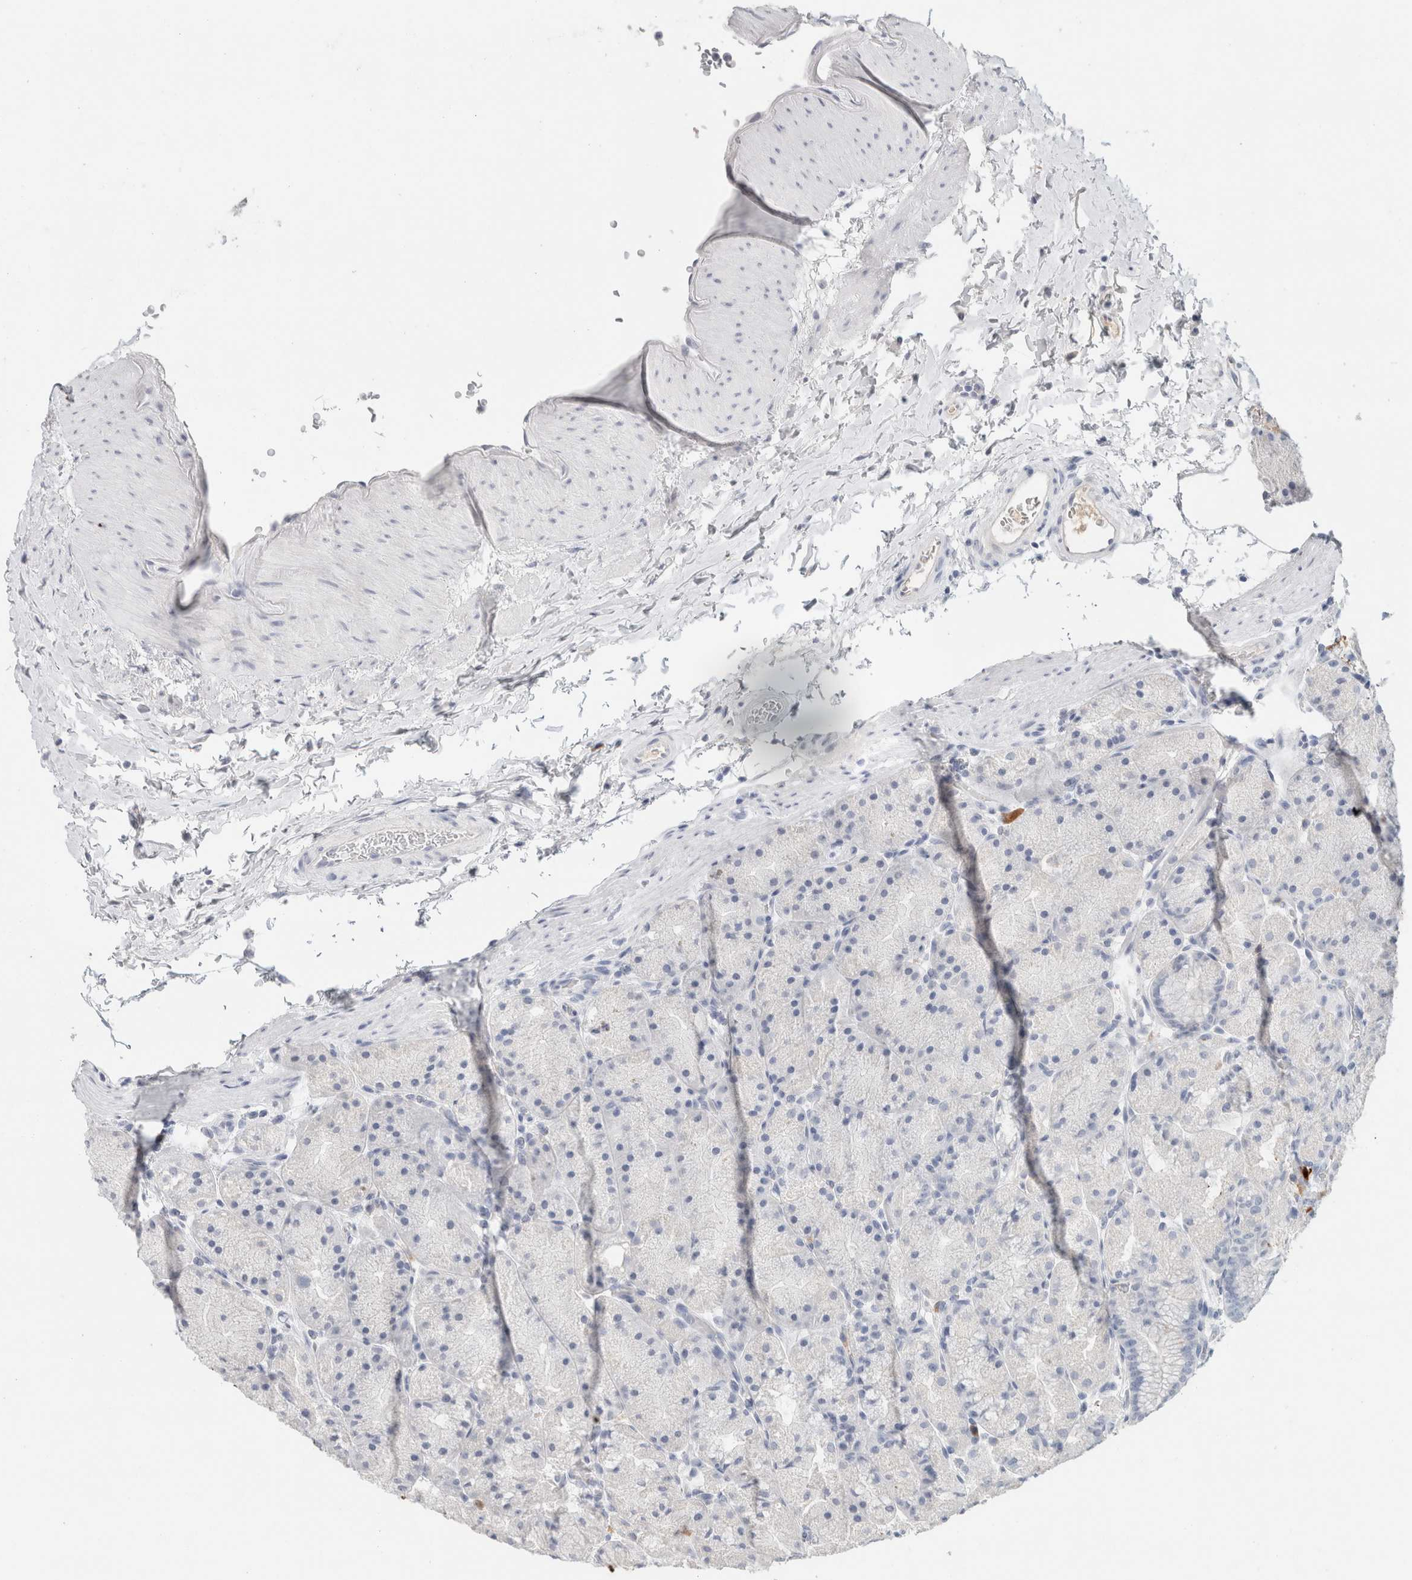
{"staining": {"intensity": "negative", "quantity": "none", "location": "none"}, "tissue": "stomach", "cell_type": "Glandular cells", "image_type": "normal", "snomed": [{"axis": "morphology", "description": "Normal tissue, NOS"}, {"axis": "topography", "description": "Stomach, upper"}, {"axis": "topography", "description": "Stomach"}], "caption": "IHC image of unremarkable human stomach stained for a protein (brown), which demonstrates no positivity in glandular cells.", "gene": "IL6", "patient": {"sex": "male", "age": 48}}